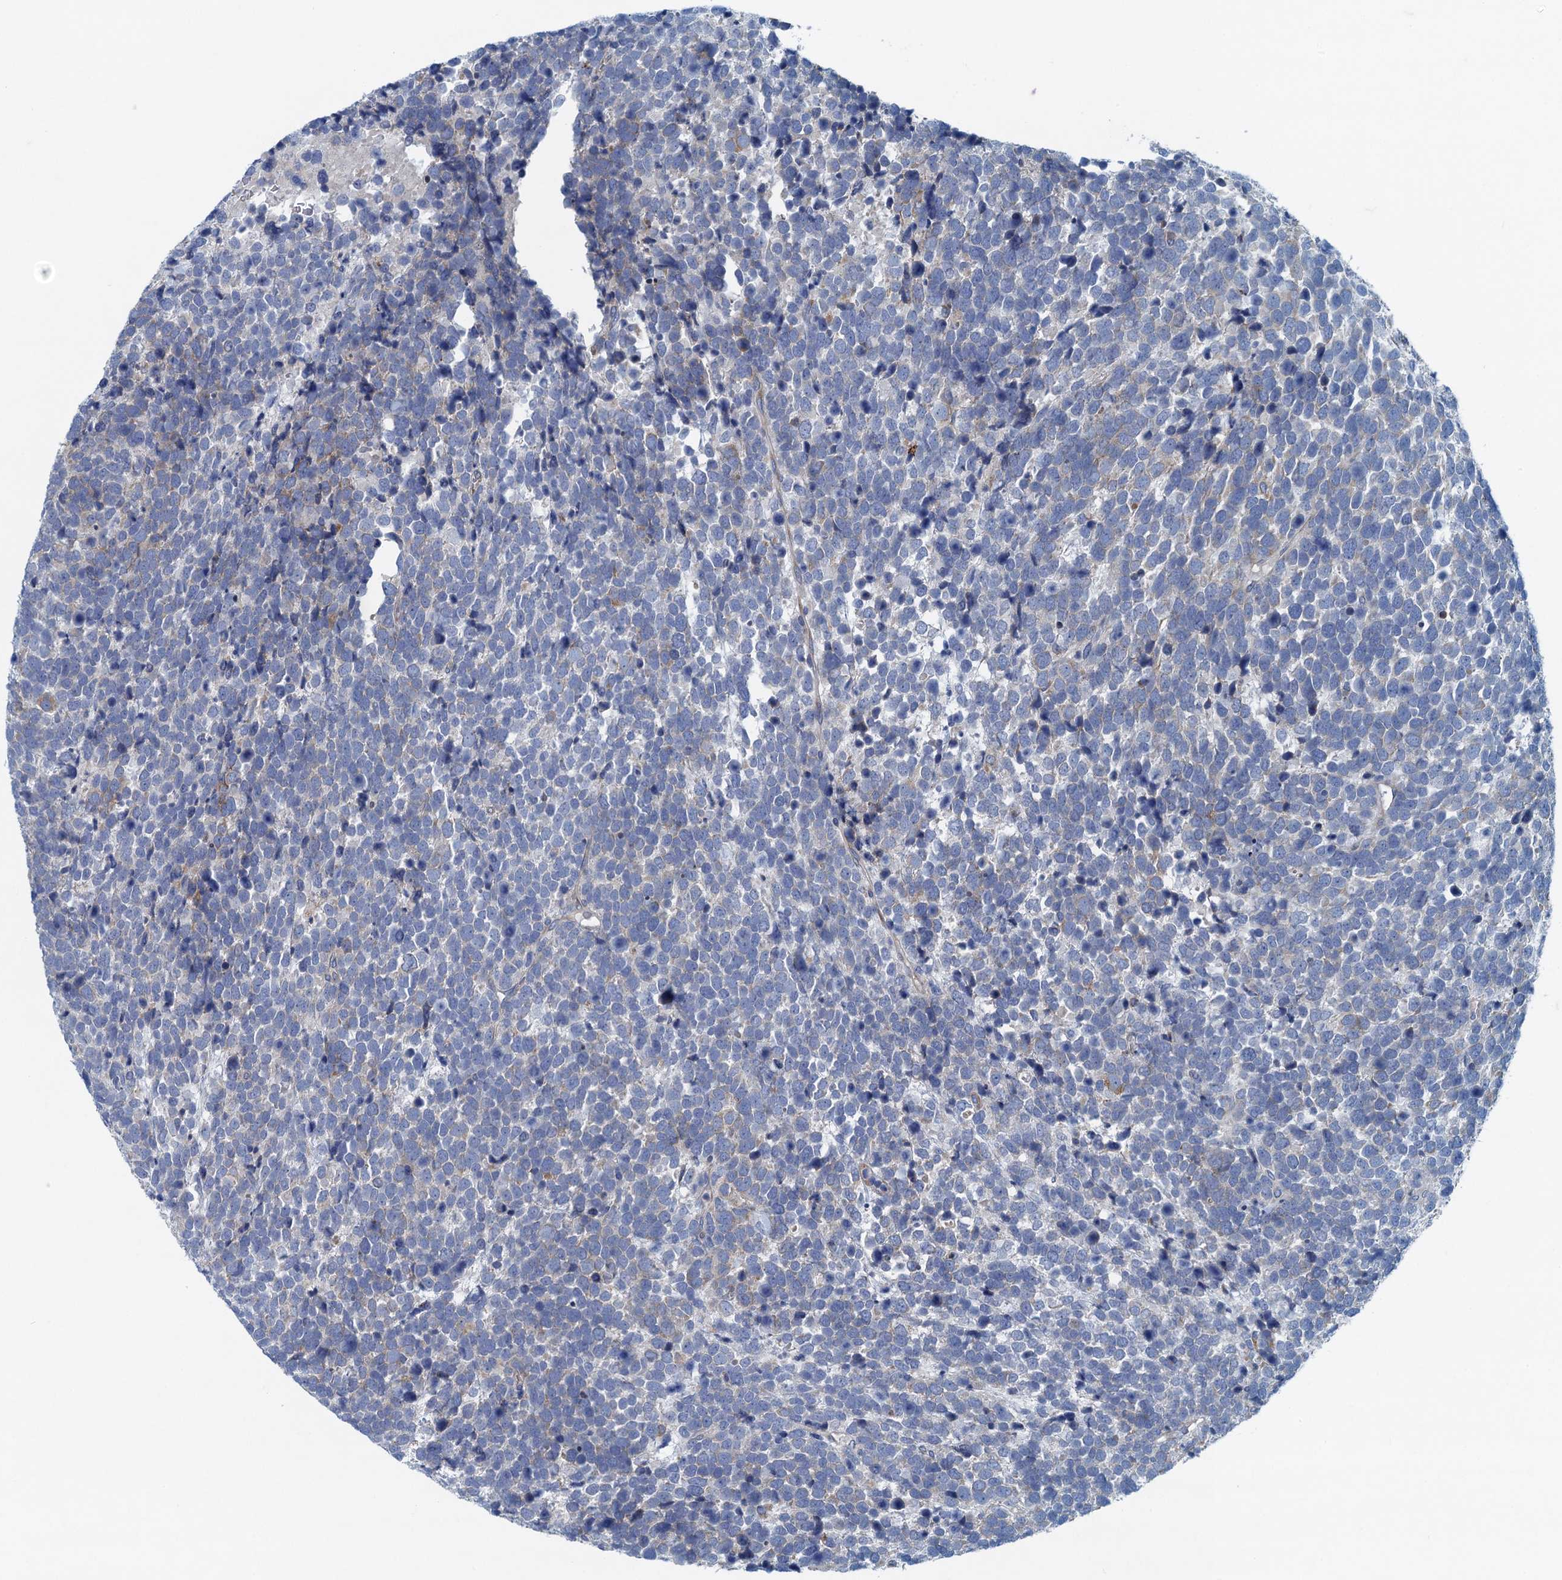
{"staining": {"intensity": "negative", "quantity": "none", "location": "none"}, "tissue": "urothelial cancer", "cell_type": "Tumor cells", "image_type": "cancer", "snomed": [{"axis": "morphology", "description": "Urothelial carcinoma, High grade"}, {"axis": "topography", "description": "Urinary bladder"}], "caption": "DAB immunohistochemical staining of human urothelial cancer displays no significant expression in tumor cells.", "gene": "MYDGF", "patient": {"sex": "female", "age": 82}}